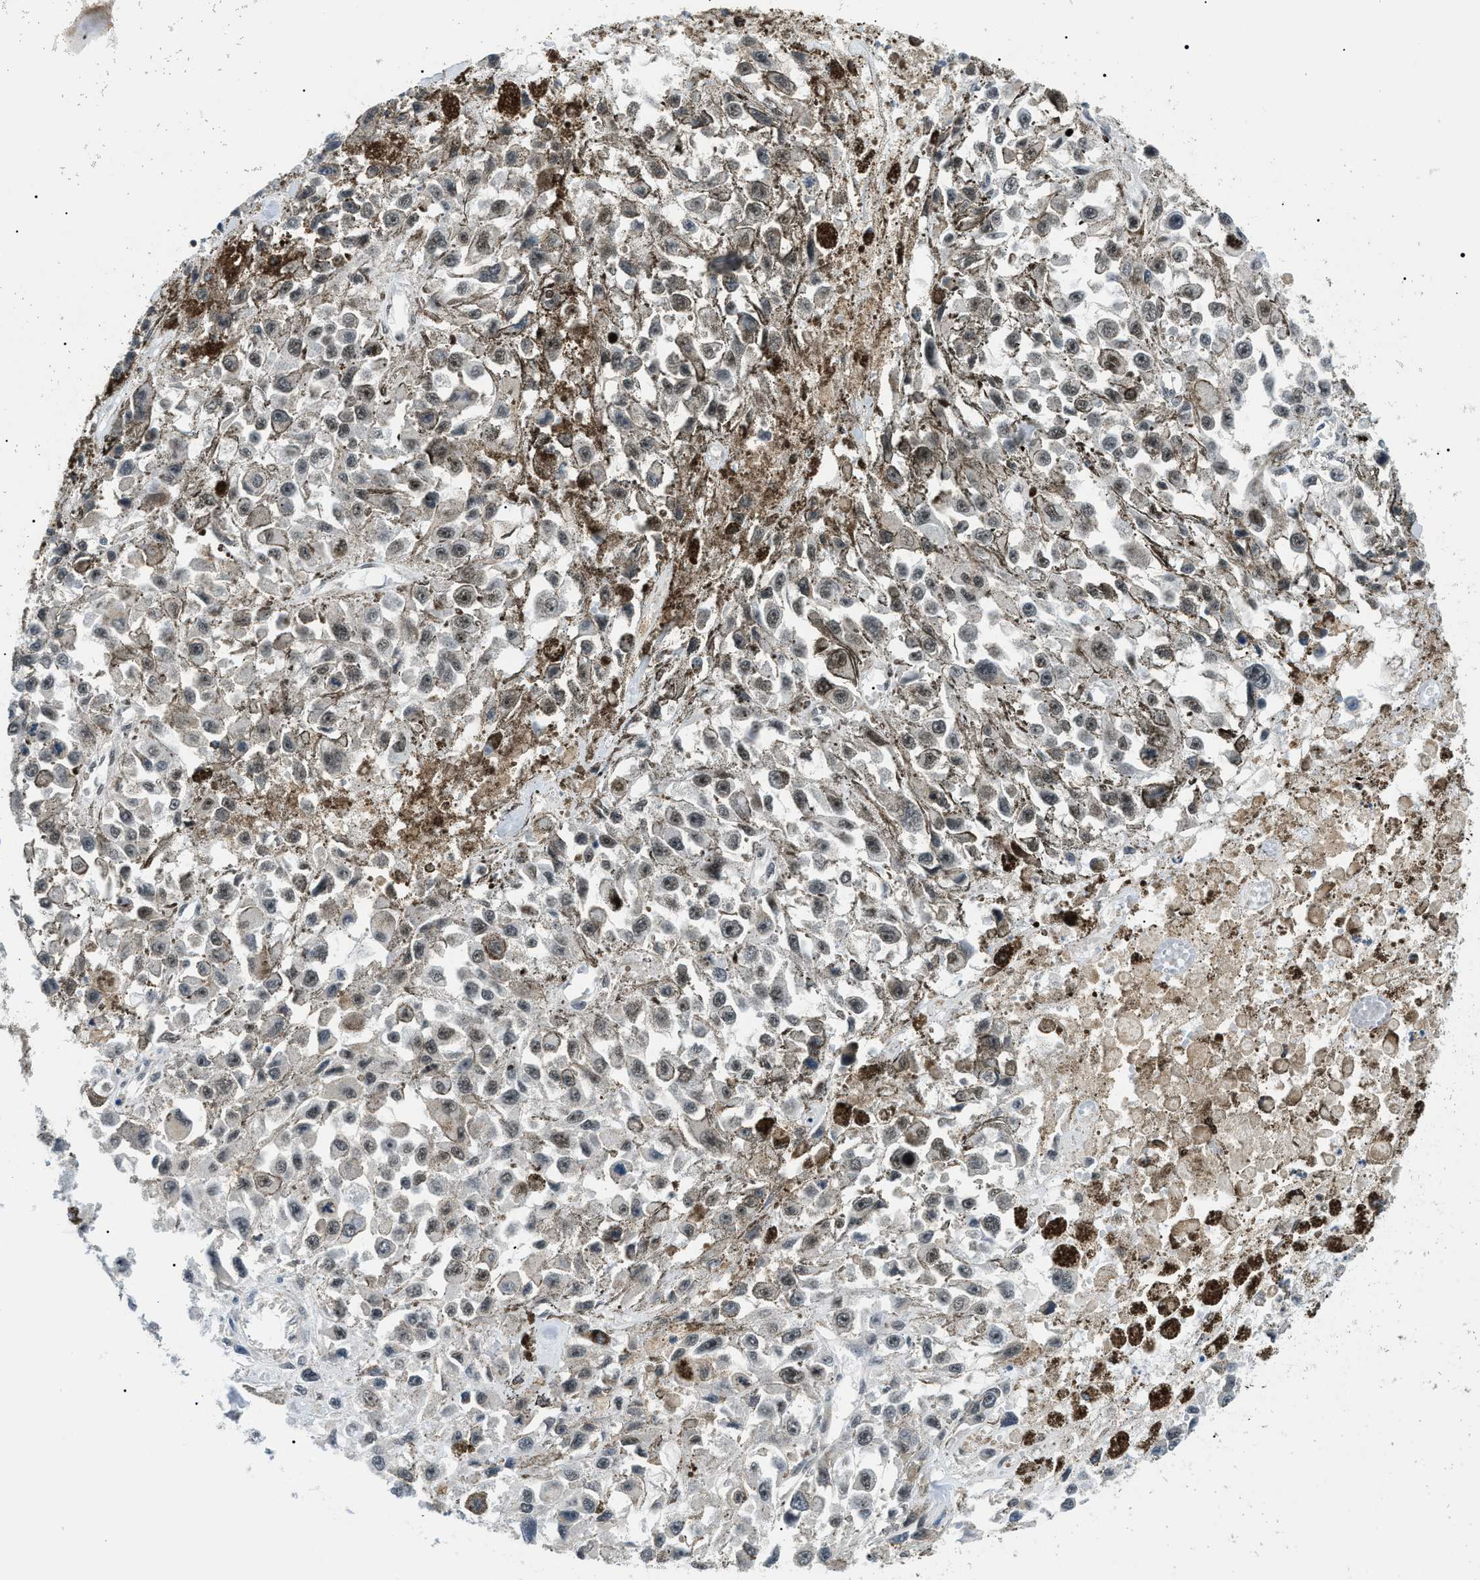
{"staining": {"intensity": "weak", "quantity": "25%-75%", "location": "nuclear"}, "tissue": "melanoma", "cell_type": "Tumor cells", "image_type": "cancer", "snomed": [{"axis": "morphology", "description": "Malignant melanoma, Metastatic site"}, {"axis": "topography", "description": "Lymph node"}], "caption": "Human melanoma stained with a protein marker displays weak staining in tumor cells.", "gene": "RBM15", "patient": {"sex": "male", "age": 59}}